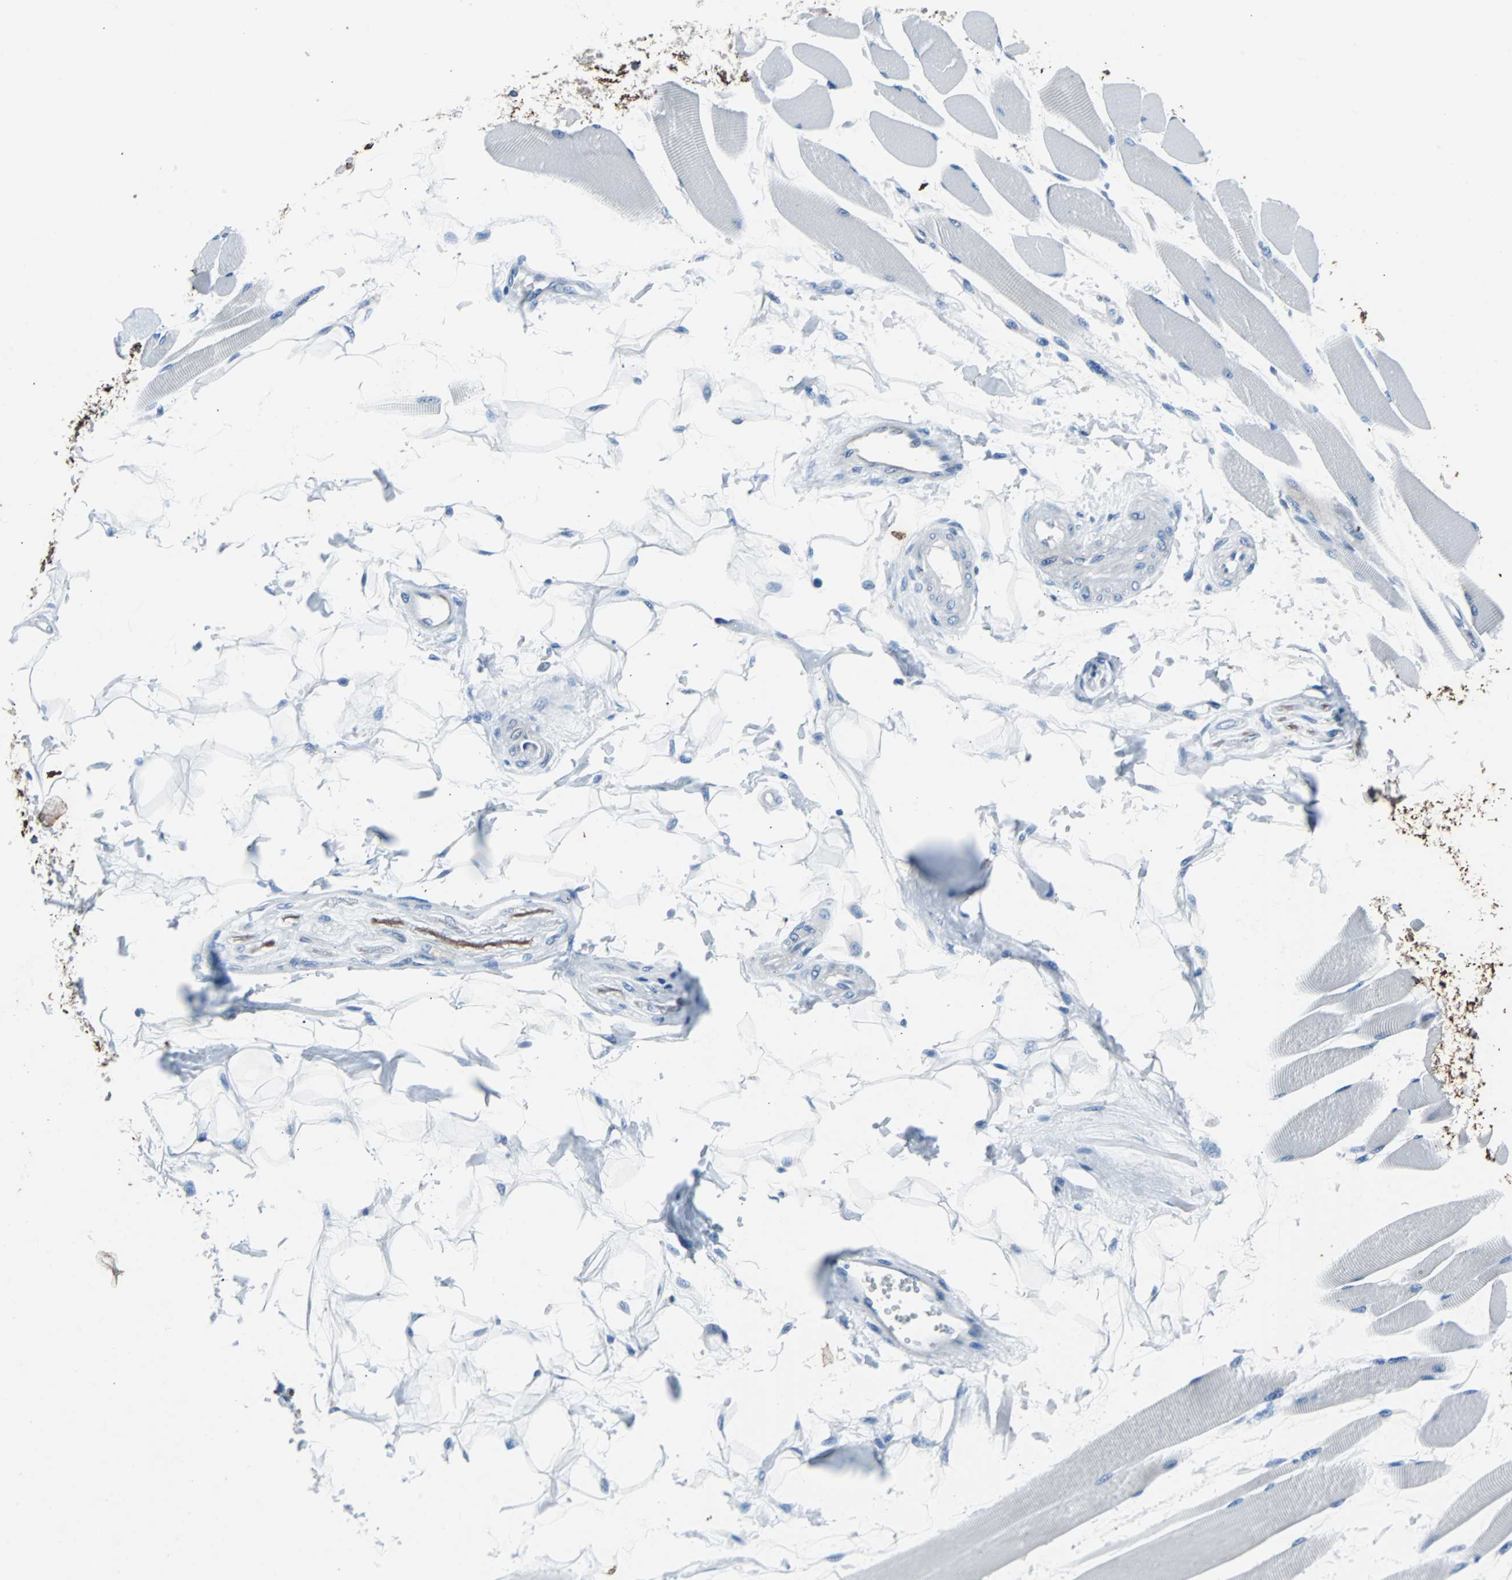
{"staining": {"intensity": "negative", "quantity": "none", "location": "none"}, "tissue": "skeletal muscle", "cell_type": "Myocytes", "image_type": "normal", "snomed": [{"axis": "morphology", "description": "Normal tissue, NOS"}, {"axis": "topography", "description": "Skeletal muscle"}, {"axis": "topography", "description": "Peripheral nerve tissue"}], "caption": "Myocytes are negative for brown protein staining in benign skeletal muscle. The staining is performed using DAB (3,3'-diaminobenzidine) brown chromogen with nuclei counter-stained in using hematoxylin.", "gene": "KRT7", "patient": {"sex": "female", "age": 84}}